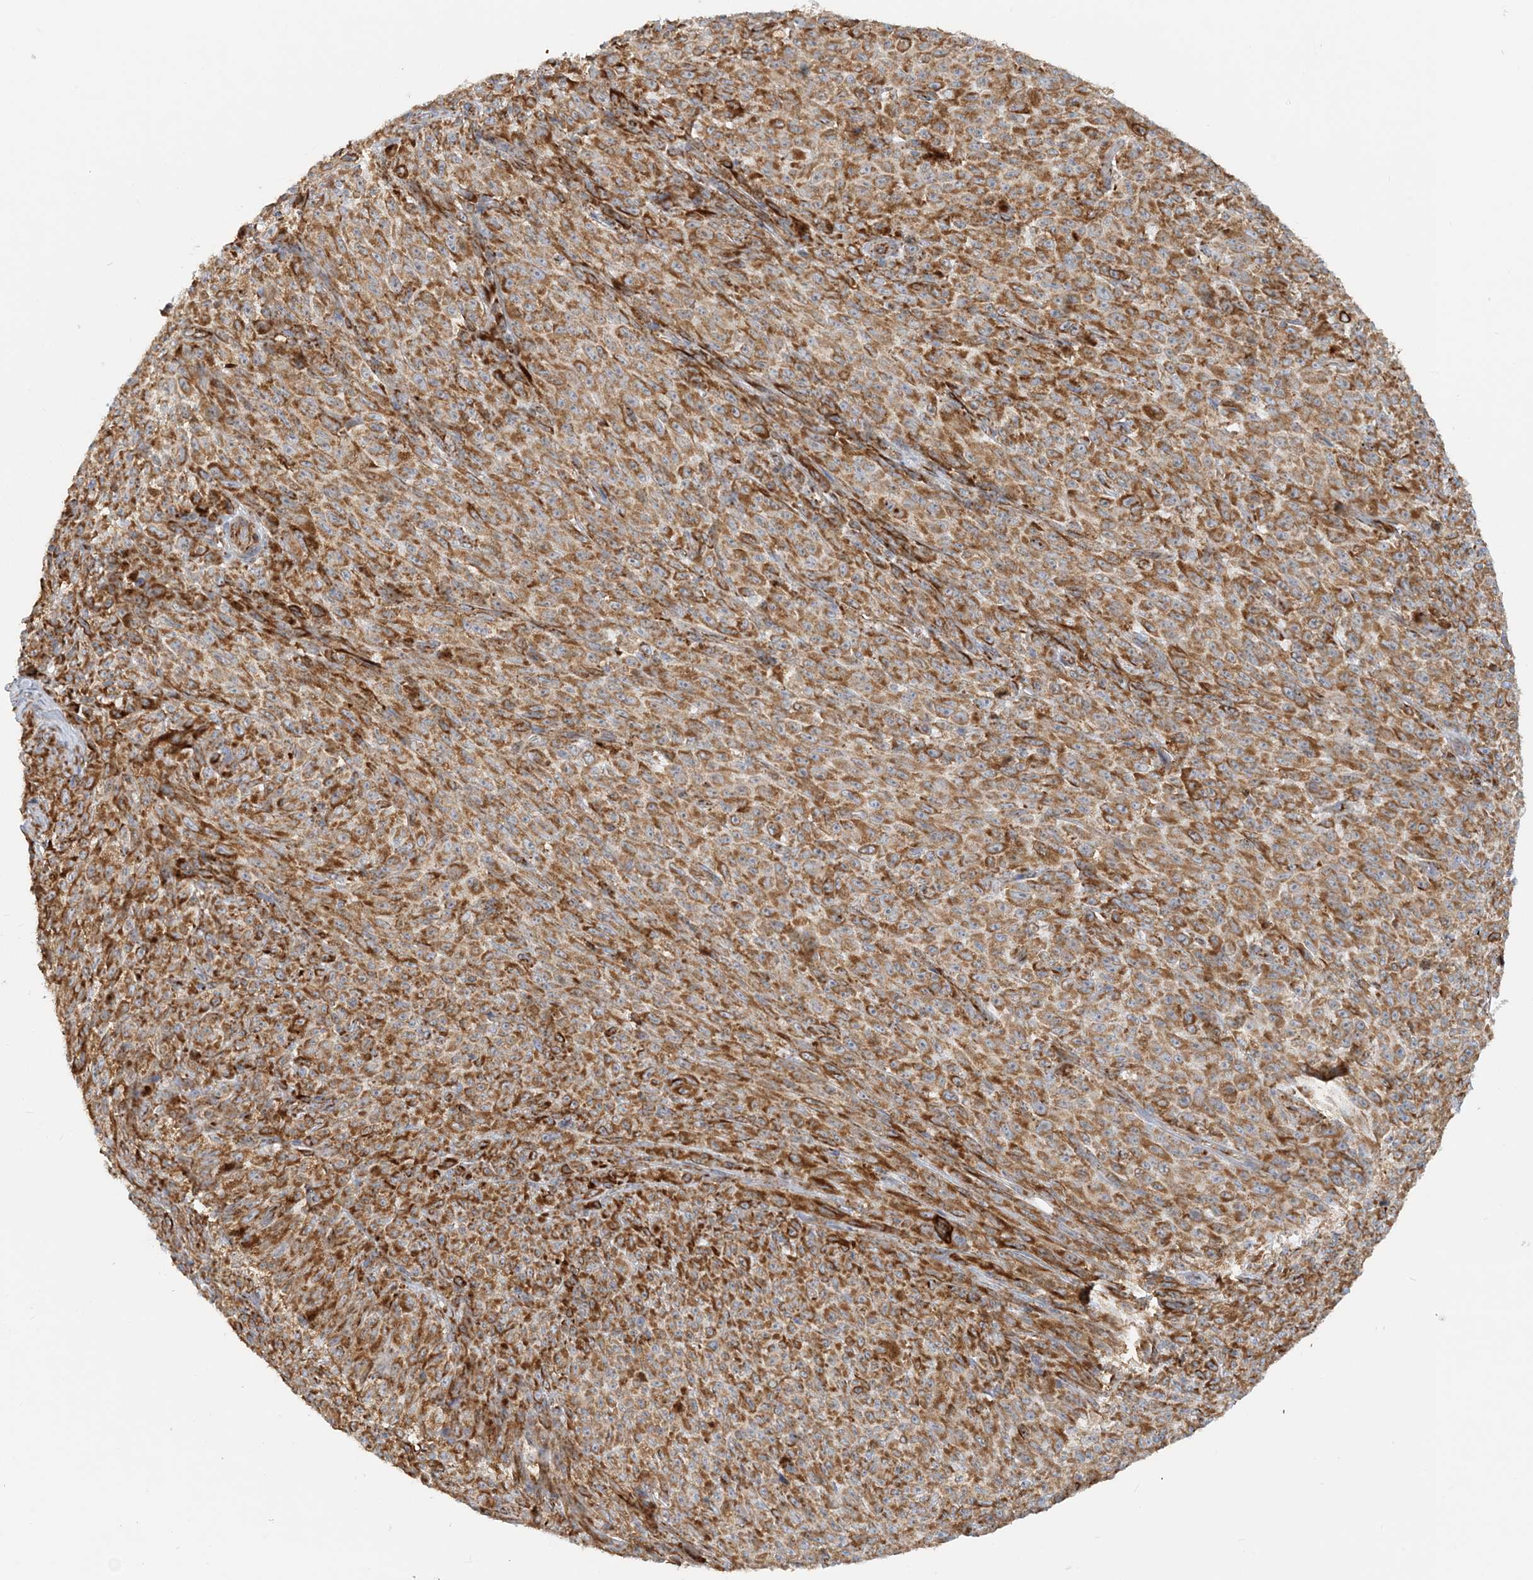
{"staining": {"intensity": "strong", "quantity": ">75%", "location": "cytoplasmic/membranous"}, "tissue": "melanoma", "cell_type": "Tumor cells", "image_type": "cancer", "snomed": [{"axis": "morphology", "description": "Malignant melanoma, NOS"}, {"axis": "topography", "description": "Skin"}], "caption": "Immunohistochemistry staining of malignant melanoma, which exhibits high levels of strong cytoplasmic/membranous positivity in approximately >75% of tumor cells indicating strong cytoplasmic/membranous protein positivity. The staining was performed using DAB (brown) for protein detection and nuclei were counterstained in hematoxylin (blue).", "gene": "COA3", "patient": {"sex": "female", "age": 82}}